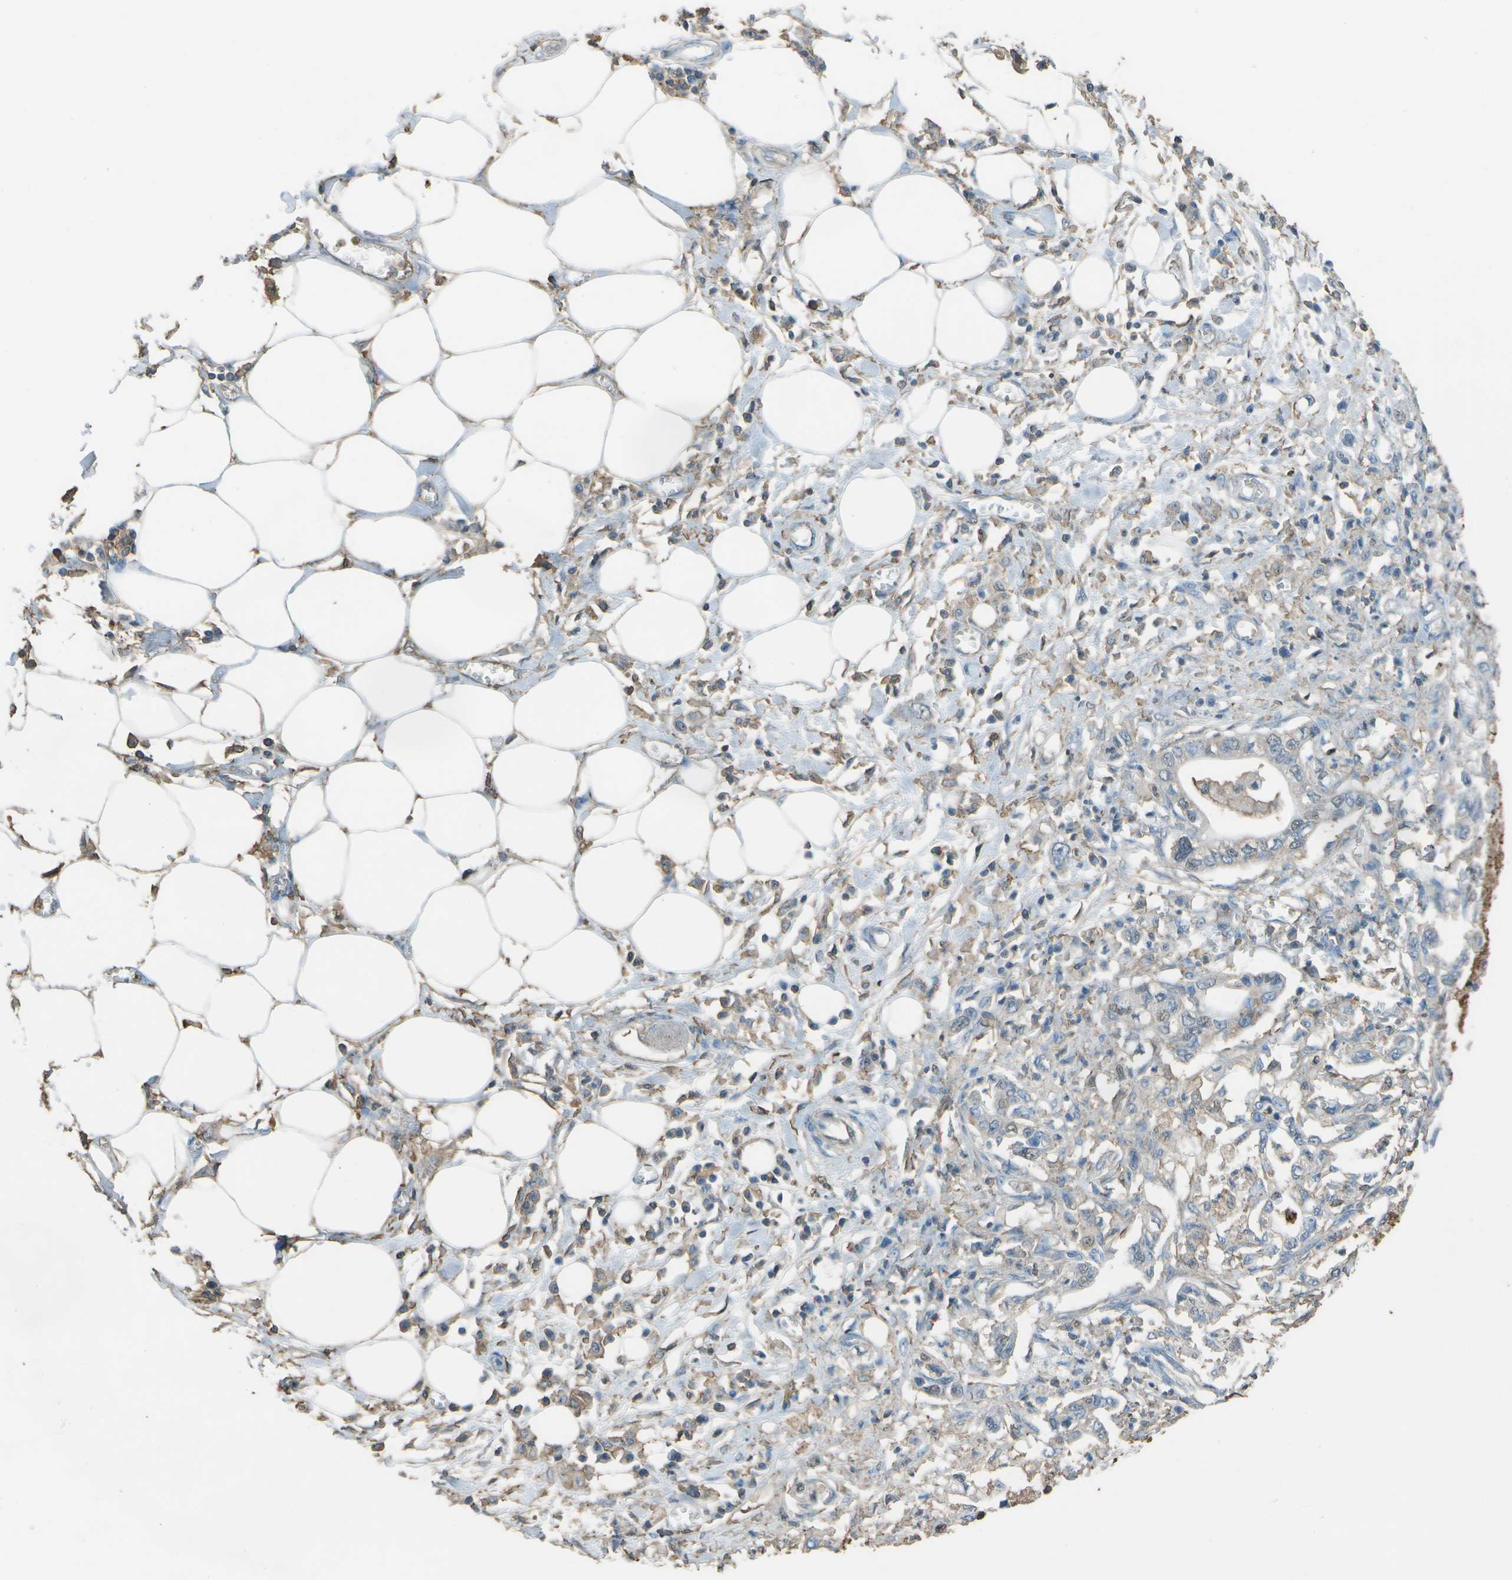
{"staining": {"intensity": "weak", "quantity": "<25%", "location": "cytoplasmic/membranous"}, "tissue": "pancreatic cancer", "cell_type": "Tumor cells", "image_type": "cancer", "snomed": [{"axis": "morphology", "description": "Adenocarcinoma, NOS"}, {"axis": "topography", "description": "Pancreas"}], "caption": "Adenocarcinoma (pancreatic) stained for a protein using IHC shows no staining tumor cells.", "gene": "CYP4F11", "patient": {"sex": "male", "age": 56}}